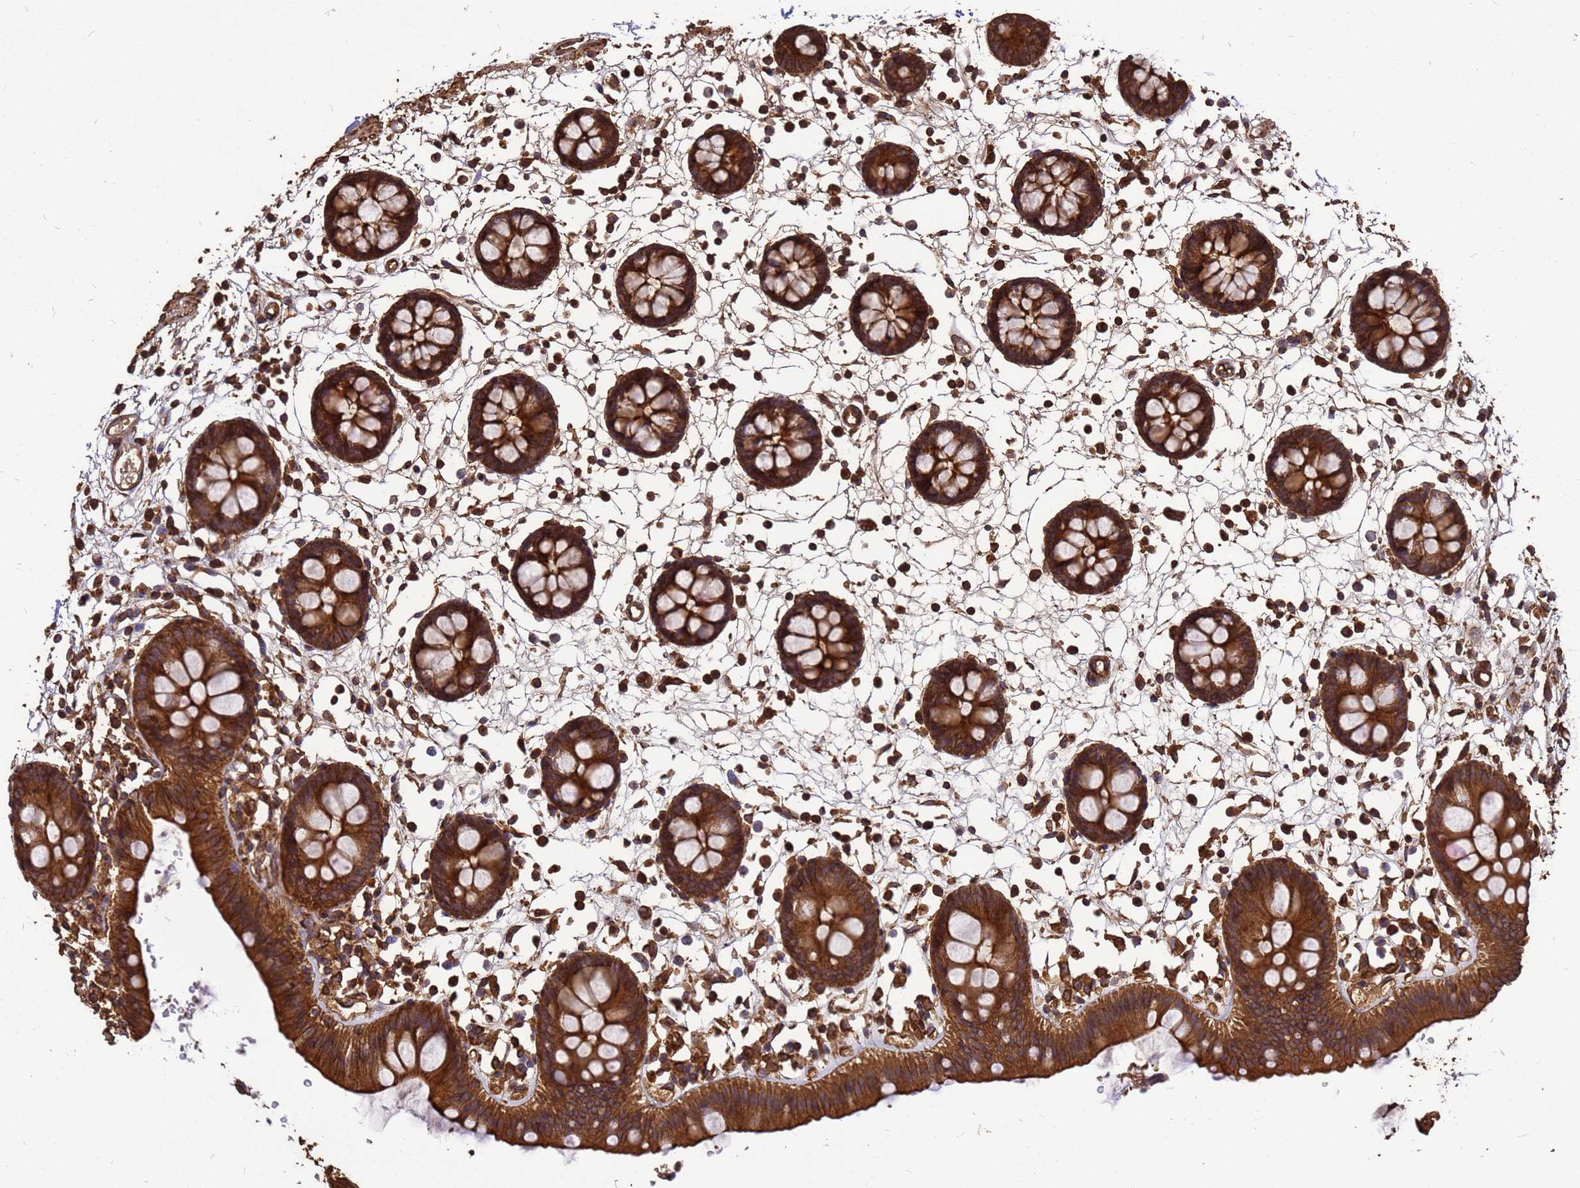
{"staining": {"intensity": "moderate", "quantity": ">75%", "location": "cytoplasmic/membranous"}, "tissue": "colon", "cell_type": "Endothelial cells", "image_type": "normal", "snomed": [{"axis": "morphology", "description": "Normal tissue, NOS"}, {"axis": "topography", "description": "Colon"}], "caption": "Approximately >75% of endothelial cells in normal human colon exhibit moderate cytoplasmic/membranous protein expression as visualized by brown immunohistochemical staining.", "gene": "ZNF618", "patient": {"sex": "male", "age": 56}}